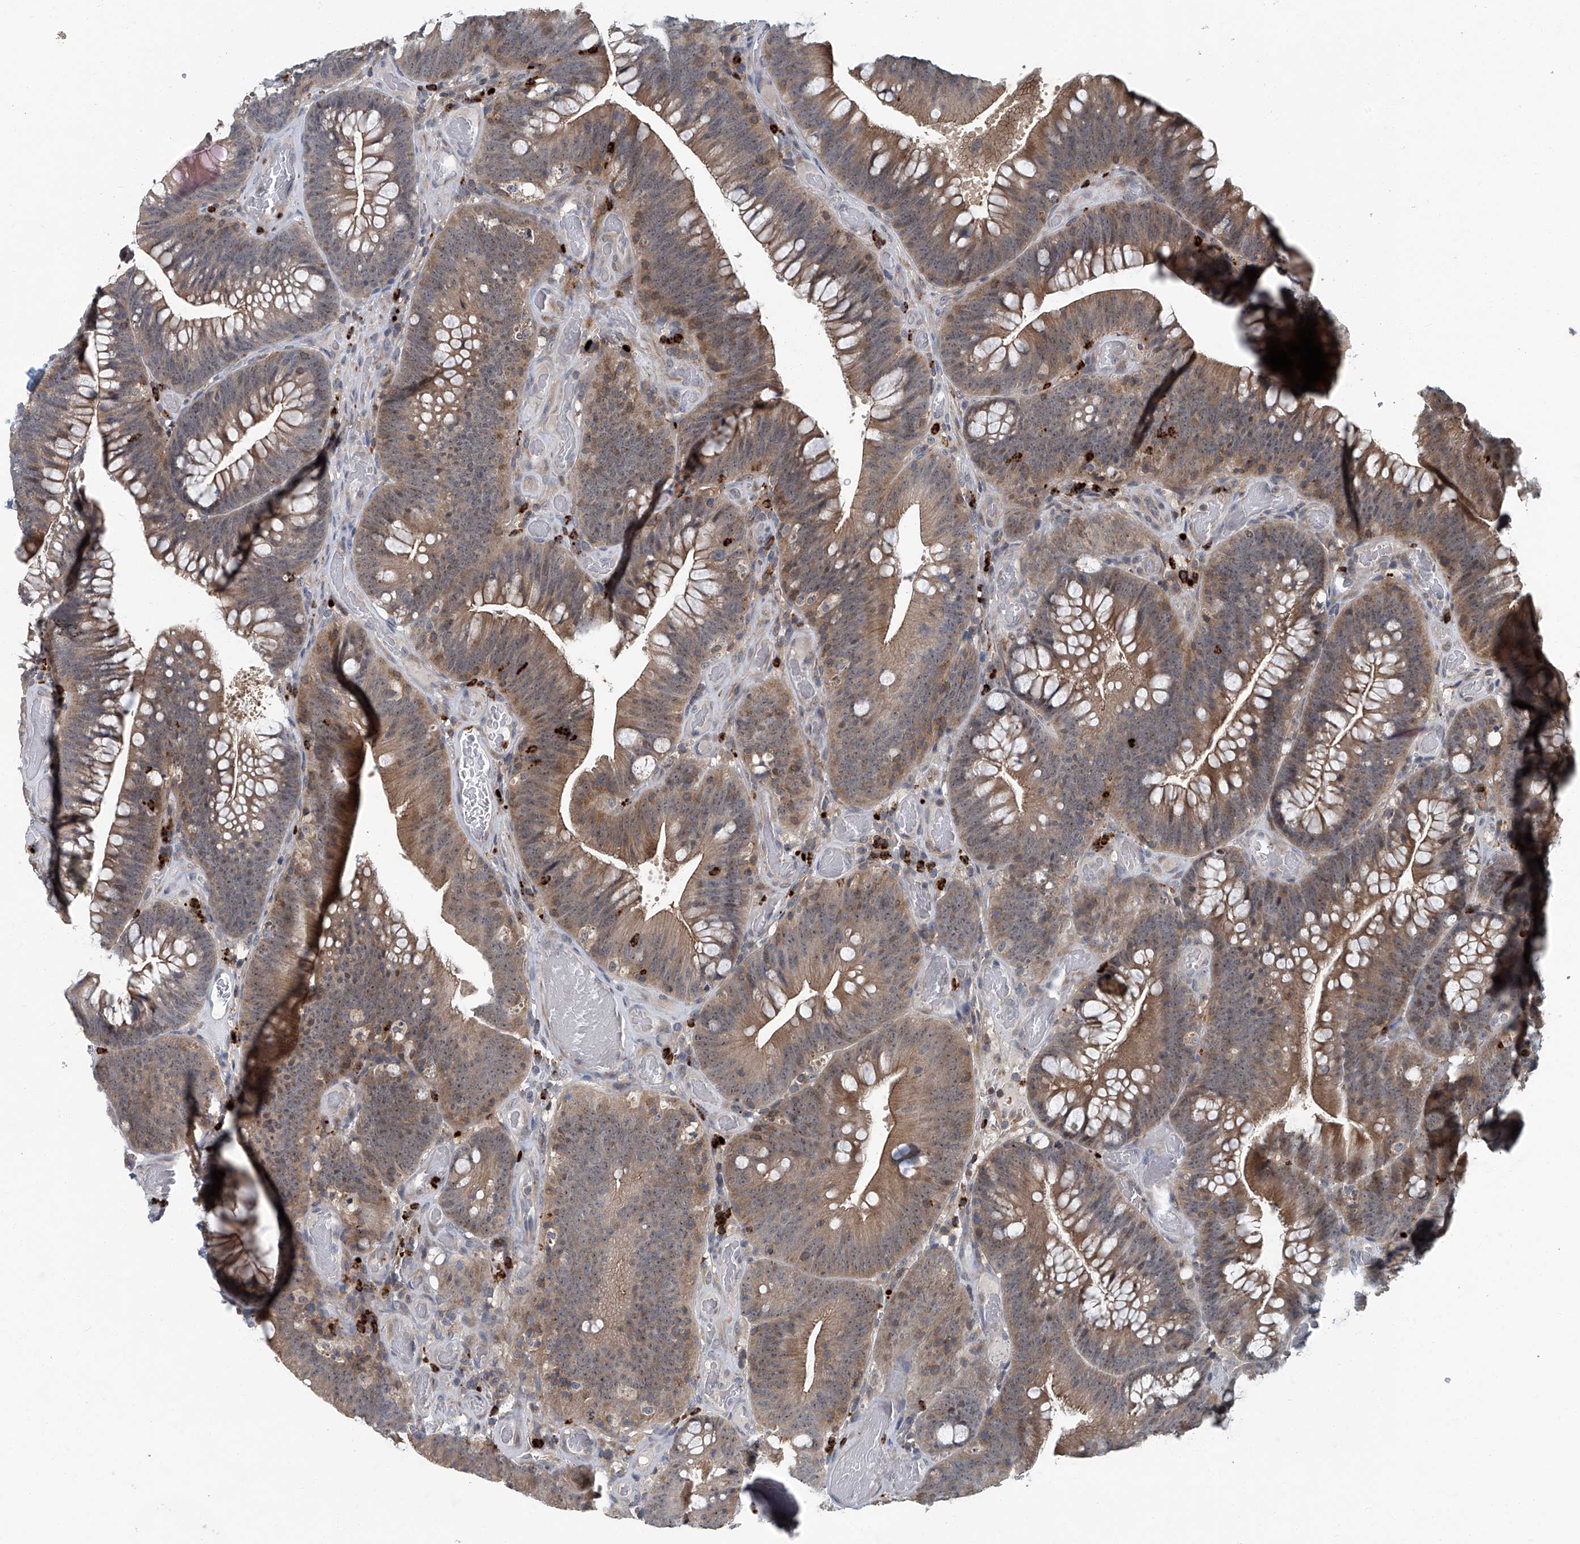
{"staining": {"intensity": "moderate", "quantity": ">75%", "location": "cytoplasmic/membranous,nuclear"}, "tissue": "colorectal cancer", "cell_type": "Tumor cells", "image_type": "cancer", "snomed": [{"axis": "morphology", "description": "Normal tissue, NOS"}, {"axis": "topography", "description": "Colon"}], "caption": "Colorectal cancer stained for a protein (brown) shows moderate cytoplasmic/membranous and nuclear positive expression in approximately >75% of tumor cells.", "gene": "AKNAD1", "patient": {"sex": "female", "age": 82}}